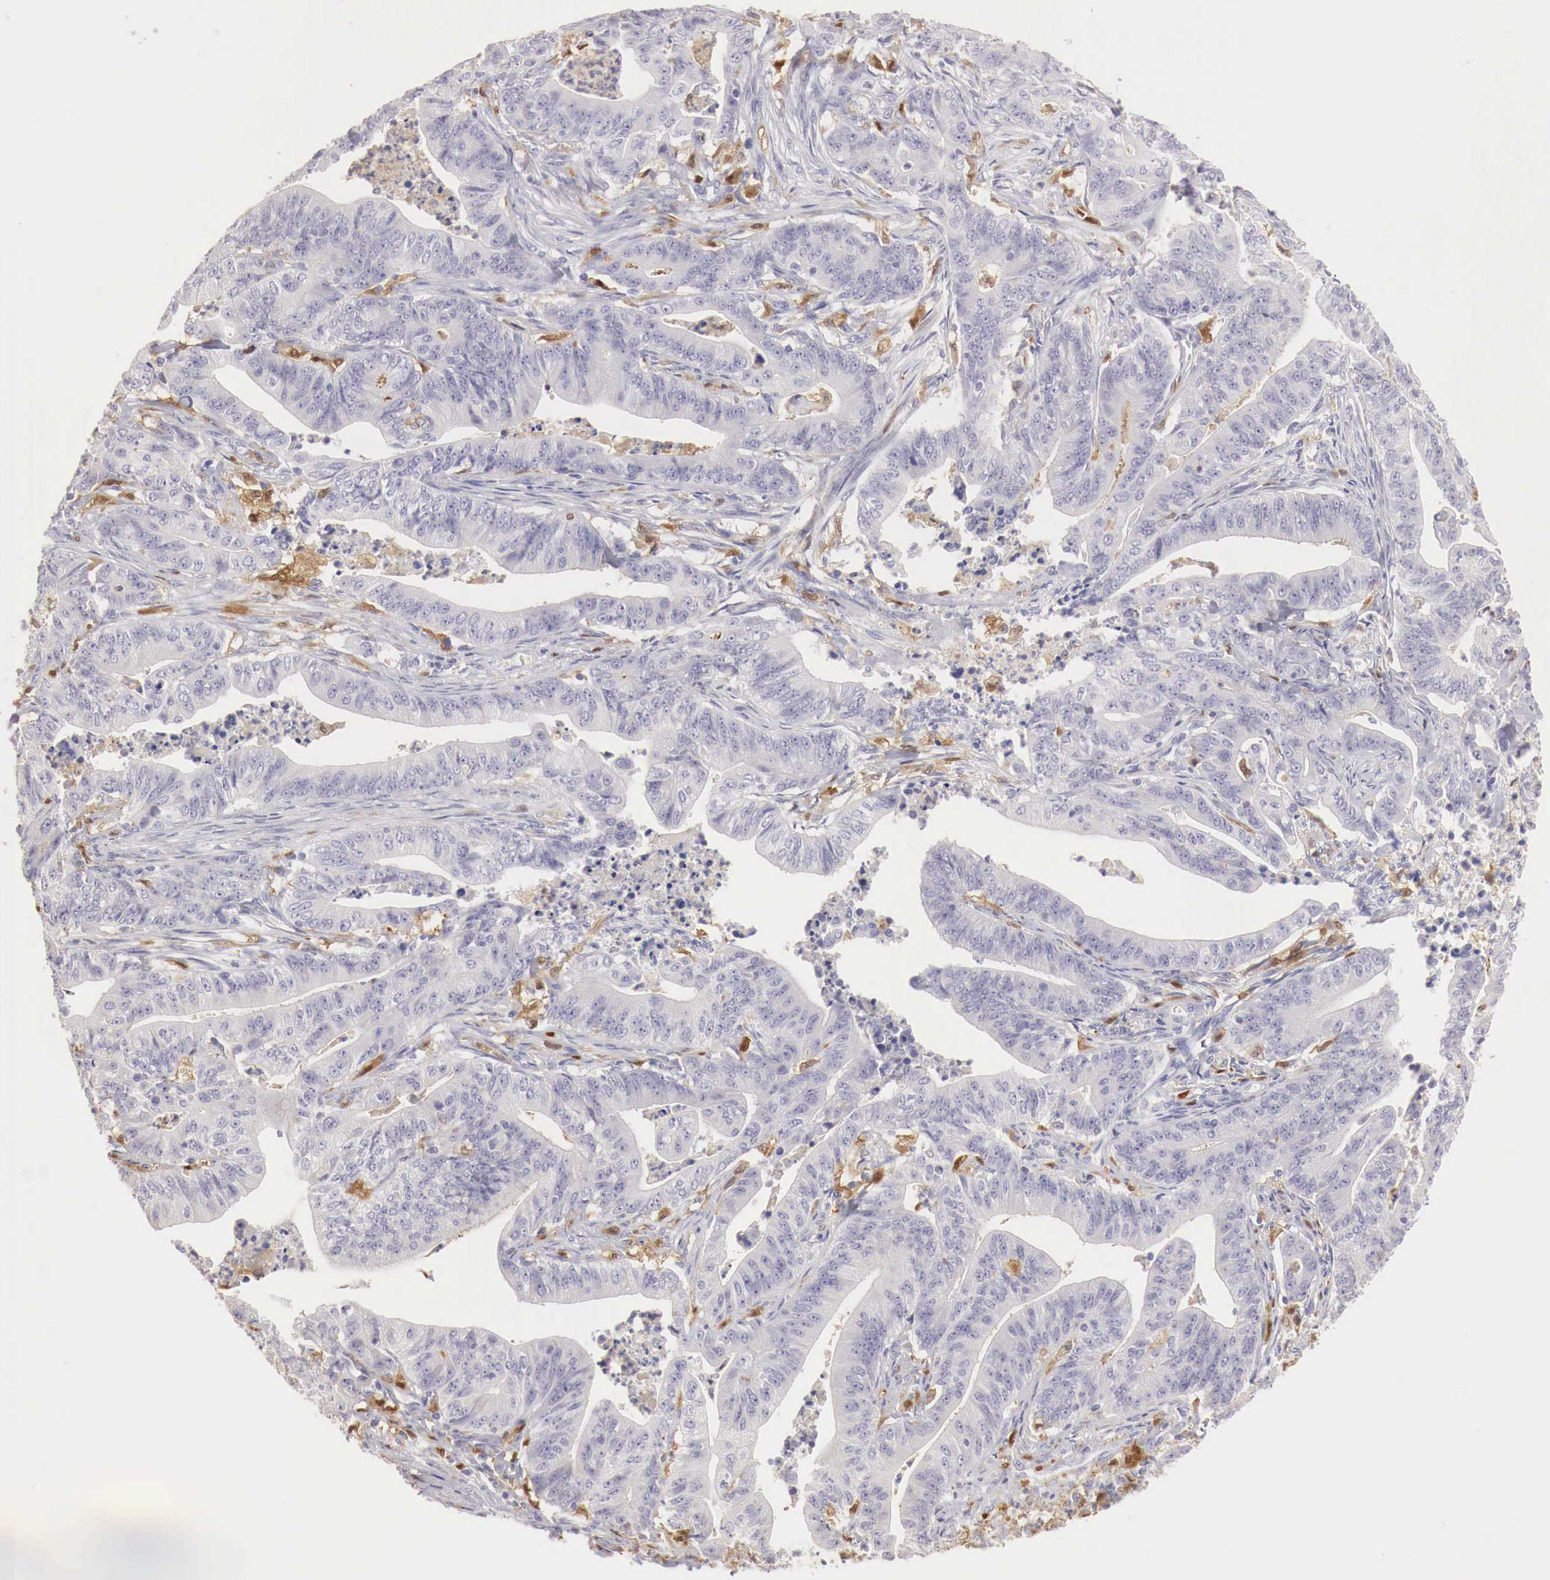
{"staining": {"intensity": "negative", "quantity": "none", "location": "none"}, "tissue": "stomach cancer", "cell_type": "Tumor cells", "image_type": "cancer", "snomed": [{"axis": "morphology", "description": "Adenocarcinoma, NOS"}, {"axis": "topography", "description": "Stomach, lower"}], "caption": "DAB (3,3'-diaminobenzidine) immunohistochemical staining of stomach adenocarcinoma exhibits no significant expression in tumor cells.", "gene": "RENBP", "patient": {"sex": "female", "age": 86}}